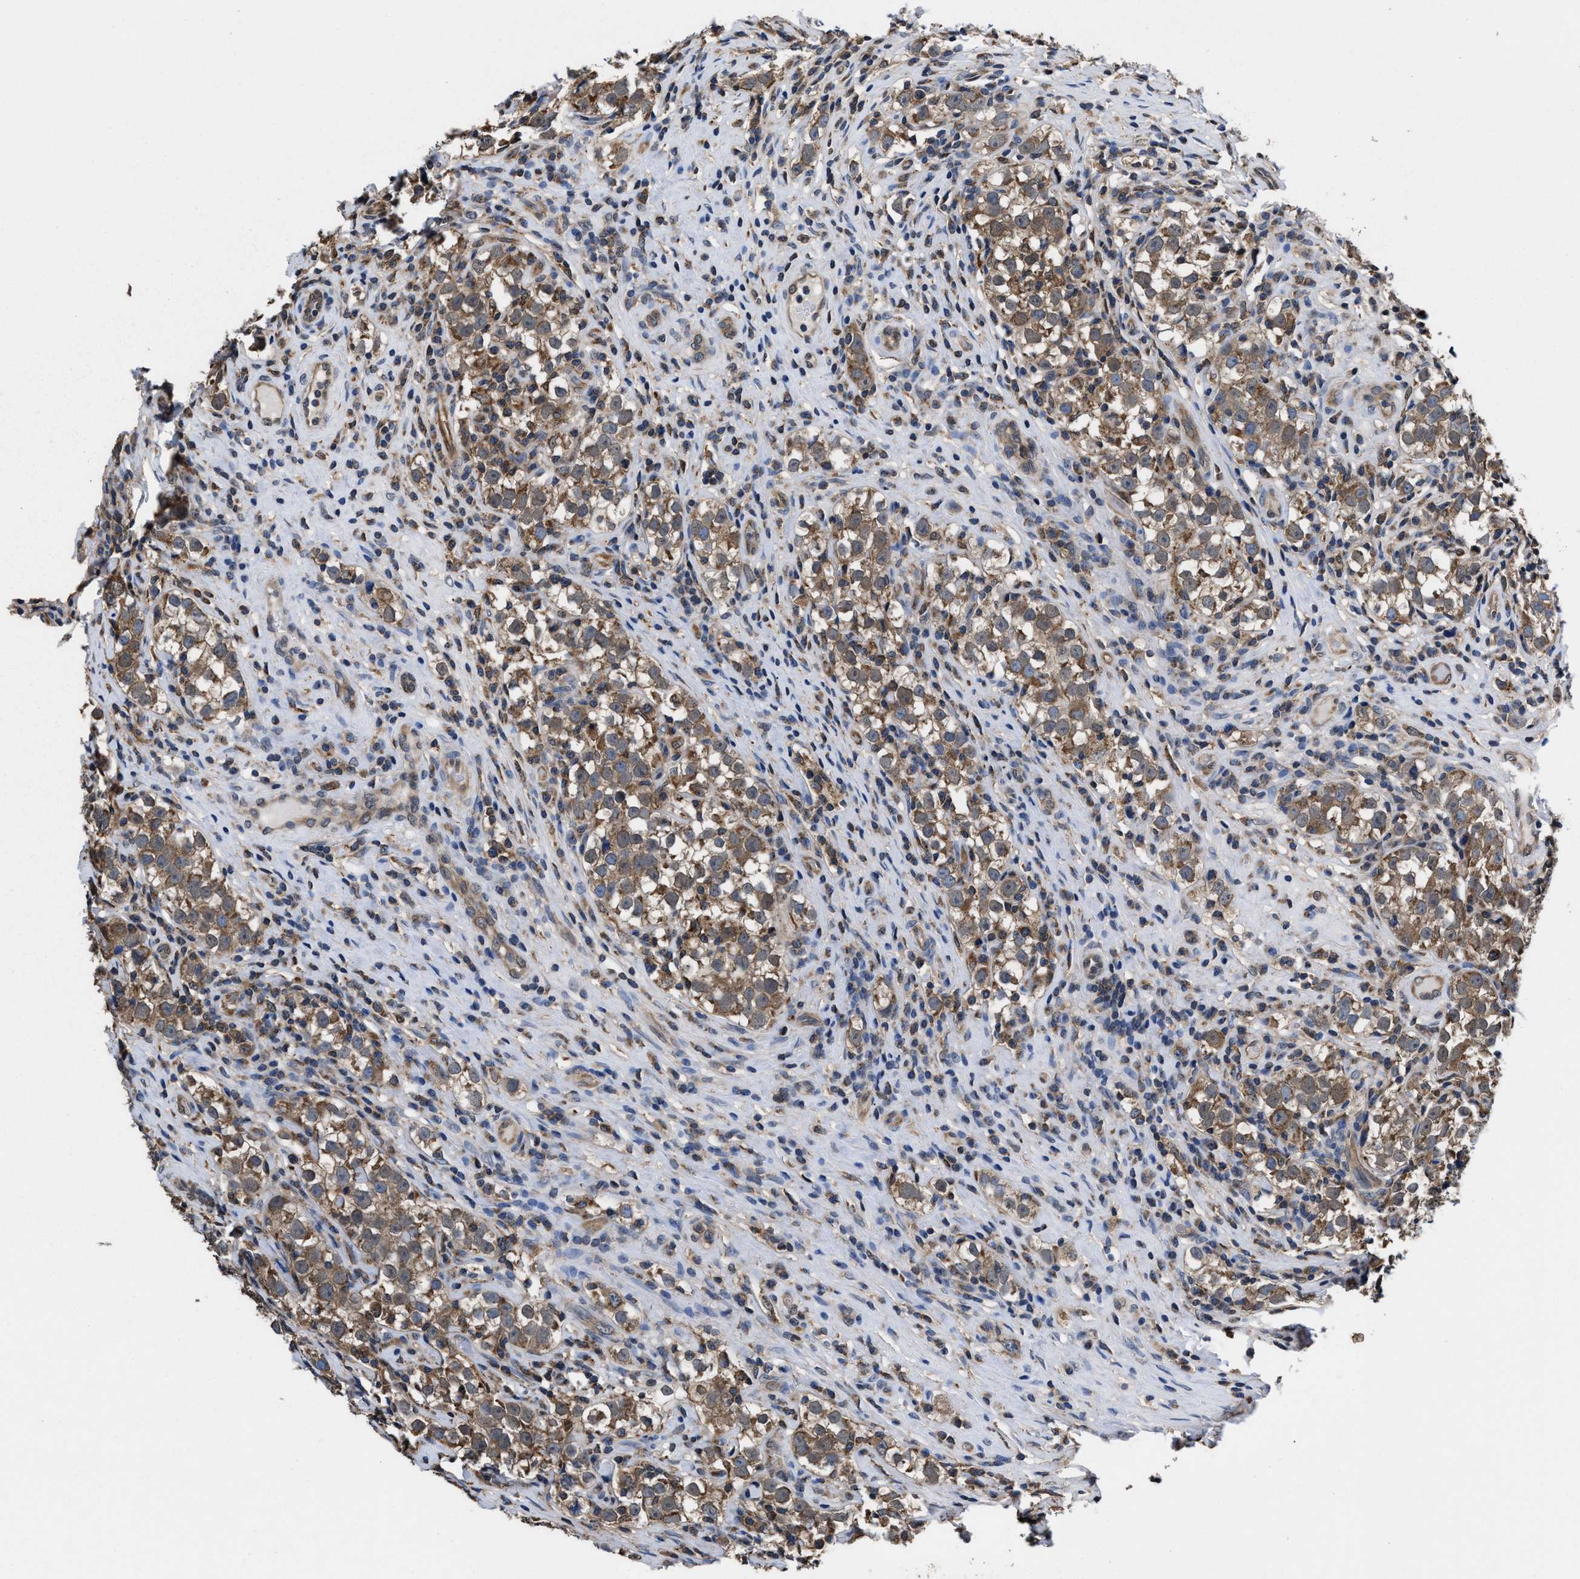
{"staining": {"intensity": "moderate", "quantity": ">75%", "location": "cytoplasmic/membranous"}, "tissue": "testis cancer", "cell_type": "Tumor cells", "image_type": "cancer", "snomed": [{"axis": "morphology", "description": "Normal tissue, NOS"}, {"axis": "morphology", "description": "Seminoma, NOS"}, {"axis": "topography", "description": "Testis"}], "caption": "Protein expression analysis of human testis cancer reveals moderate cytoplasmic/membranous expression in about >75% of tumor cells. (Brightfield microscopy of DAB IHC at high magnification).", "gene": "ACLY", "patient": {"sex": "male", "age": 43}}